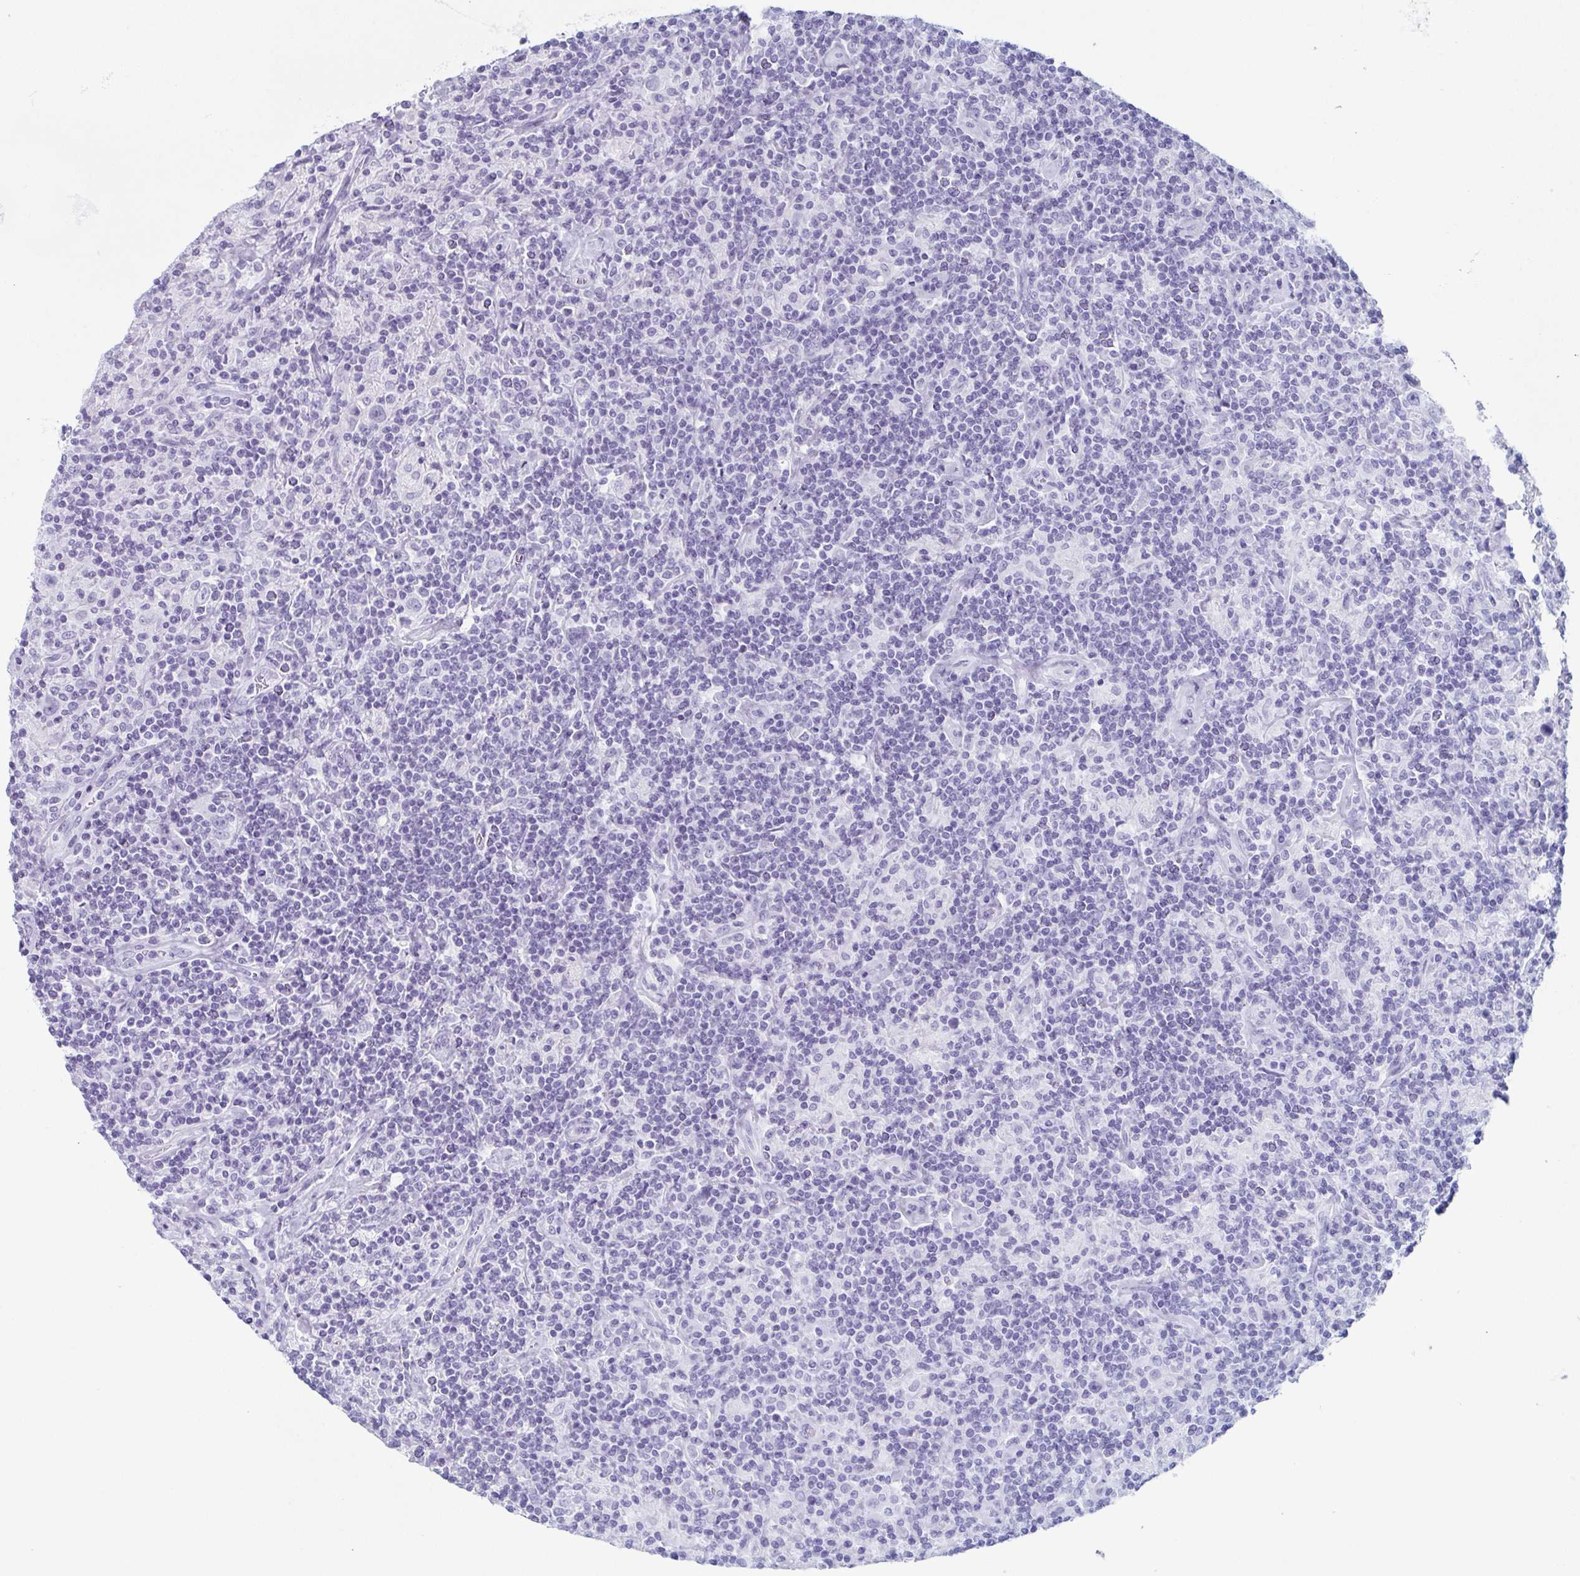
{"staining": {"intensity": "negative", "quantity": "none", "location": "none"}, "tissue": "lymphoma", "cell_type": "Tumor cells", "image_type": "cancer", "snomed": [{"axis": "morphology", "description": "Hodgkin's disease, NOS"}, {"axis": "topography", "description": "Lymph node"}], "caption": "IHC of human Hodgkin's disease reveals no positivity in tumor cells.", "gene": "ENKUR", "patient": {"sex": "male", "age": 70}}